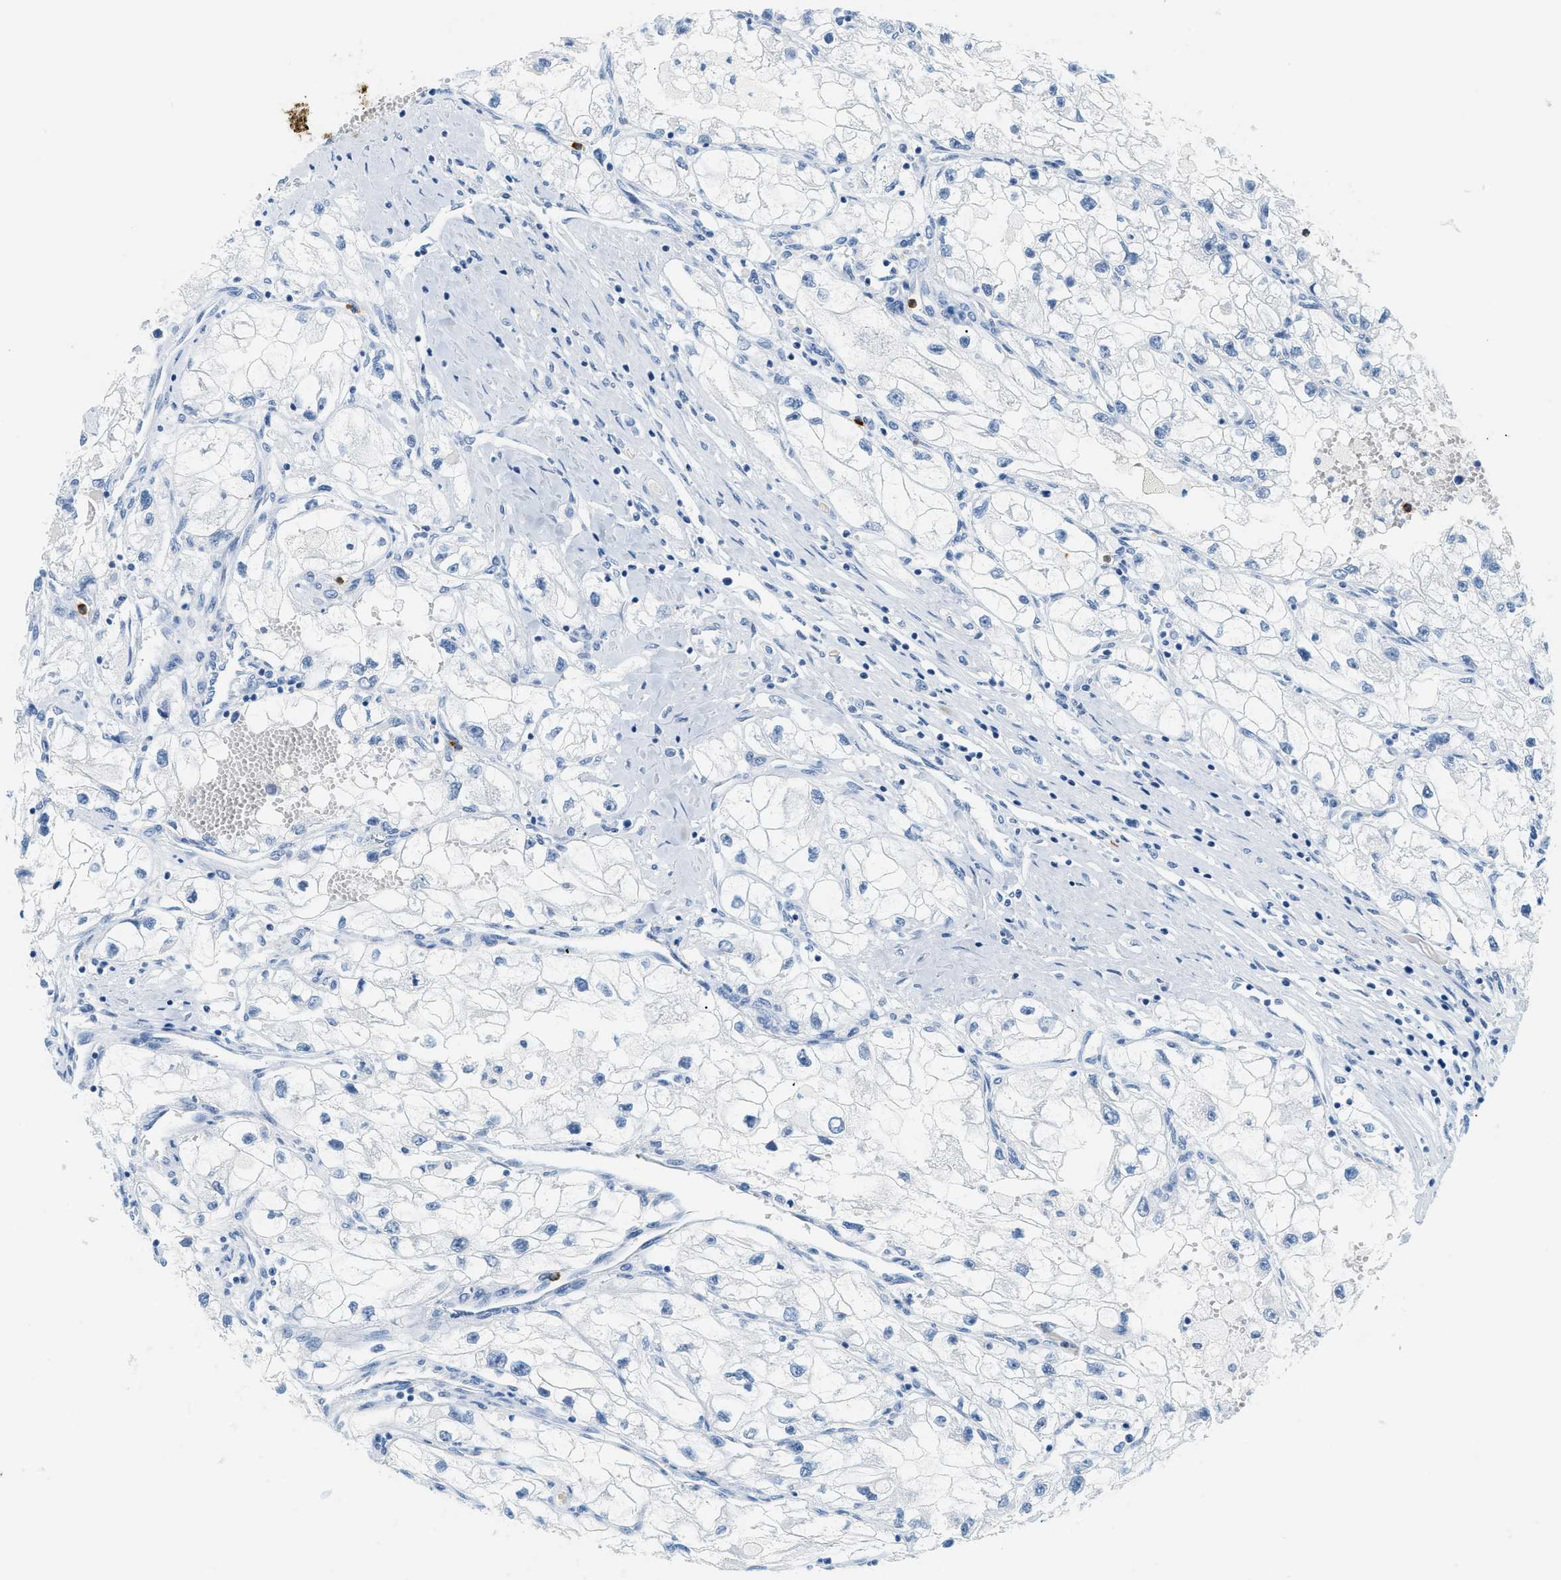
{"staining": {"intensity": "negative", "quantity": "none", "location": "none"}, "tissue": "renal cancer", "cell_type": "Tumor cells", "image_type": "cancer", "snomed": [{"axis": "morphology", "description": "Adenocarcinoma, NOS"}, {"axis": "topography", "description": "Kidney"}], "caption": "Tumor cells are negative for protein expression in human adenocarcinoma (renal).", "gene": "LCN2", "patient": {"sex": "female", "age": 70}}